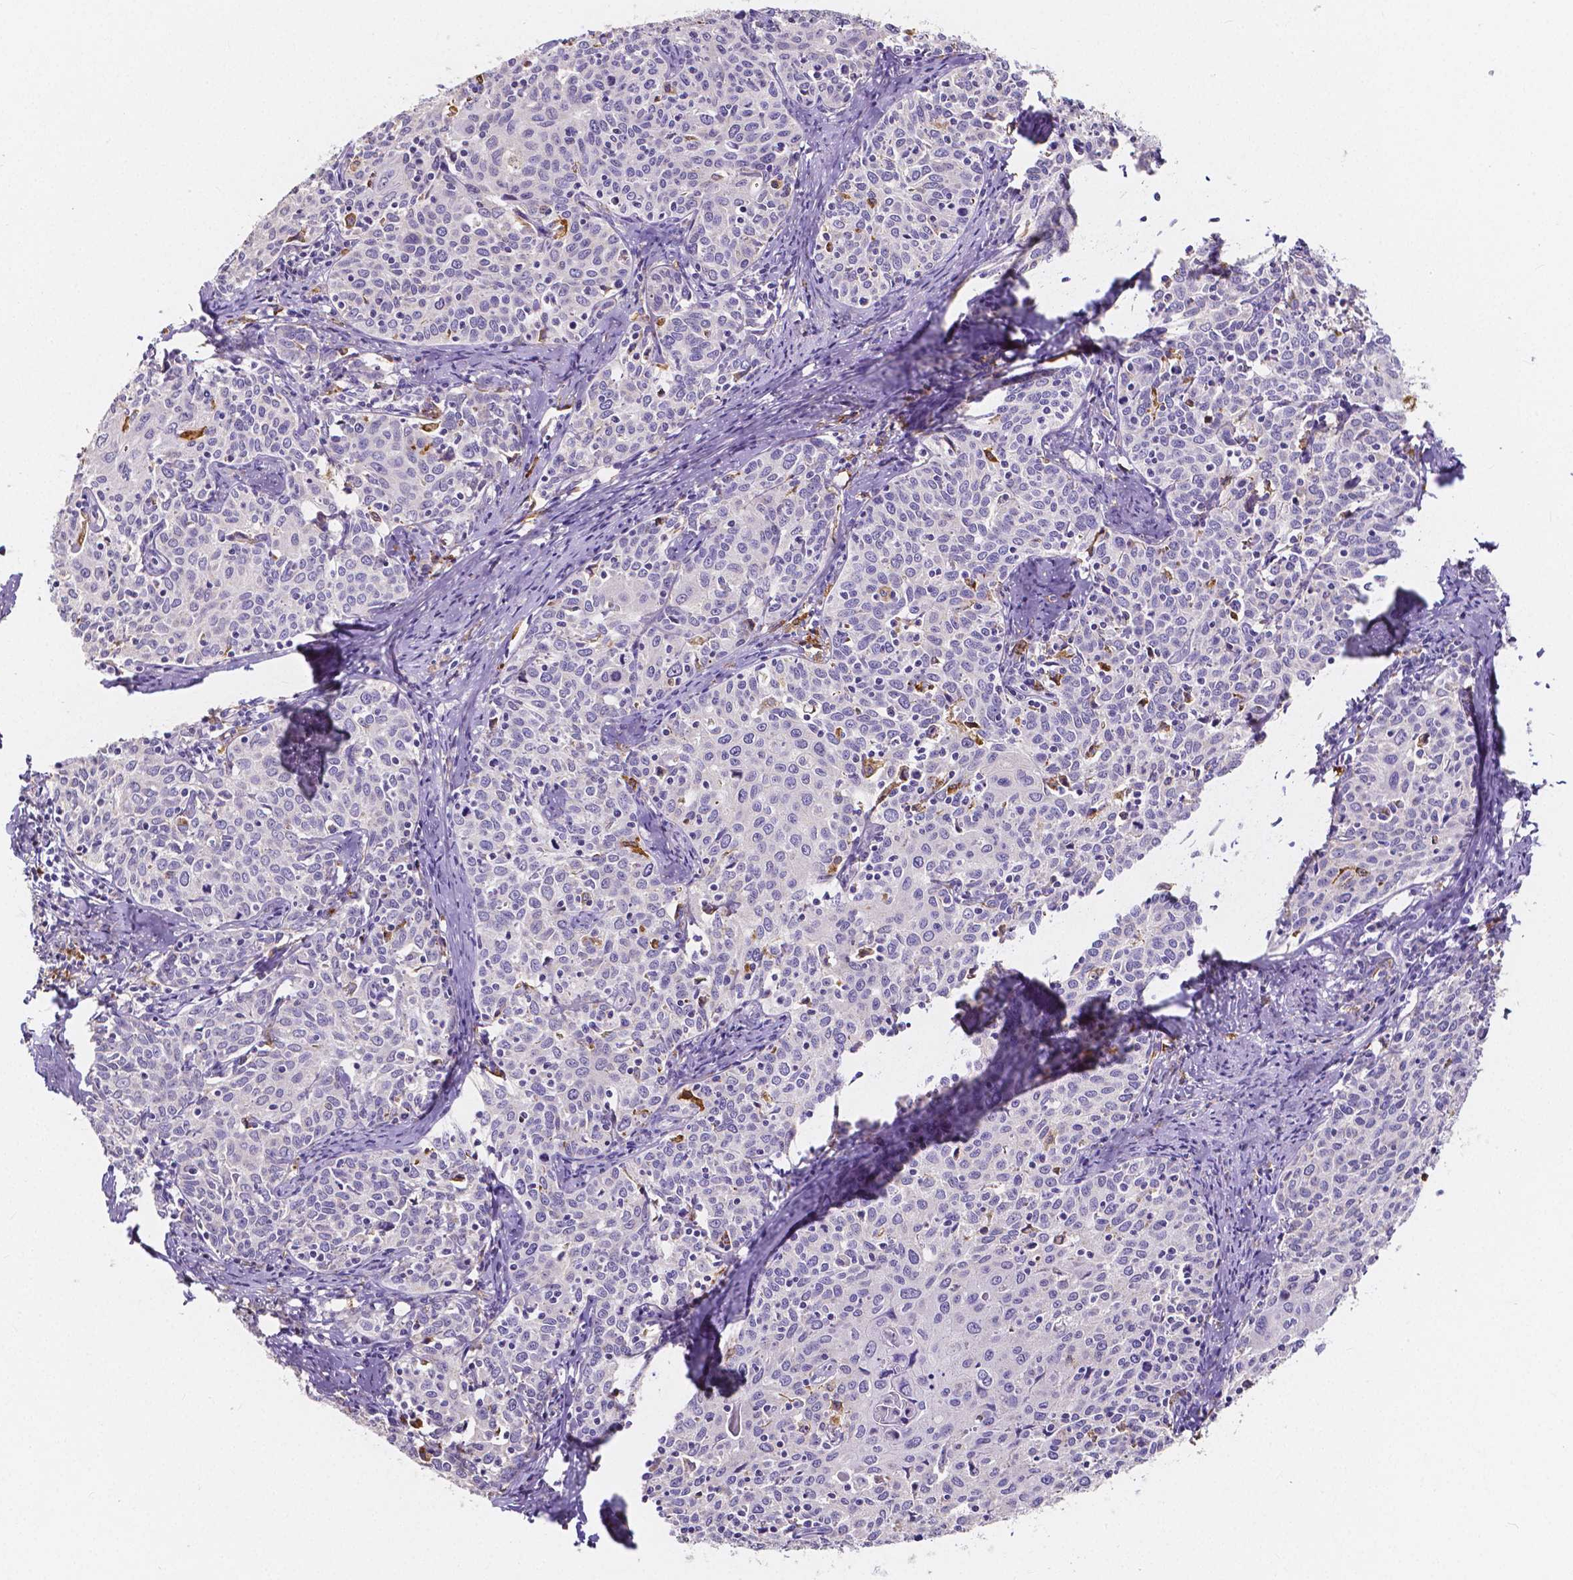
{"staining": {"intensity": "negative", "quantity": "none", "location": "none"}, "tissue": "cervical cancer", "cell_type": "Tumor cells", "image_type": "cancer", "snomed": [{"axis": "morphology", "description": "Squamous cell carcinoma, NOS"}, {"axis": "topography", "description": "Cervix"}], "caption": "Tumor cells show no significant protein staining in squamous cell carcinoma (cervical).", "gene": "ACP5", "patient": {"sex": "female", "age": 62}}